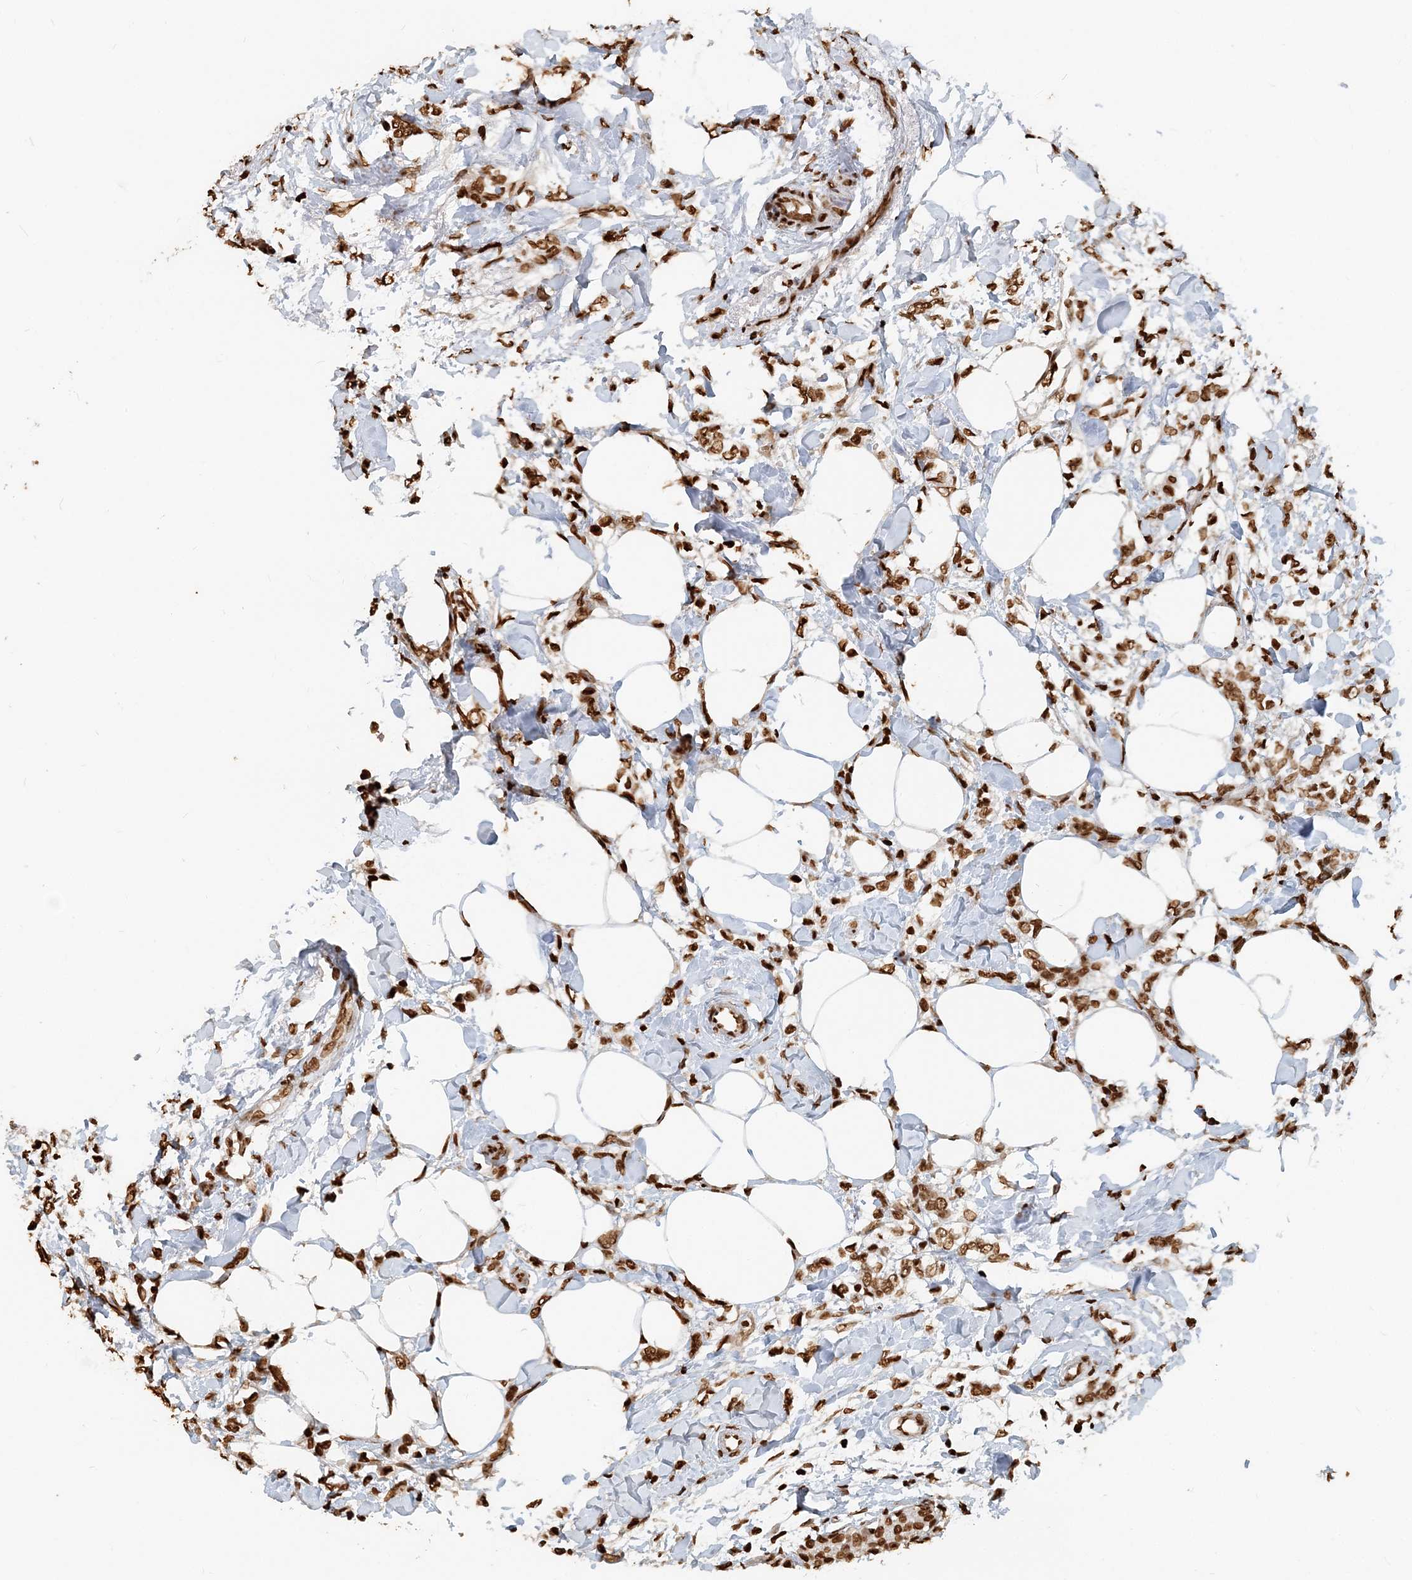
{"staining": {"intensity": "moderate", "quantity": ">75%", "location": "nuclear"}, "tissue": "breast cancer", "cell_type": "Tumor cells", "image_type": "cancer", "snomed": [{"axis": "morphology", "description": "Lobular carcinoma, in situ"}, {"axis": "morphology", "description": "Lobular carcinoma"}, {"axis": "topography", "description": "Breast"}], "caption": "IHC of breast cancer (lobular carcinoma) demonstrates medium levels of moderate nuclear expression in about >75% of tumor cells. (brown staining indicates protein expression, while blue staining denotes nuclei).", "gene": "H3-3B", "patient": {"sex": "female", "age": 41}}